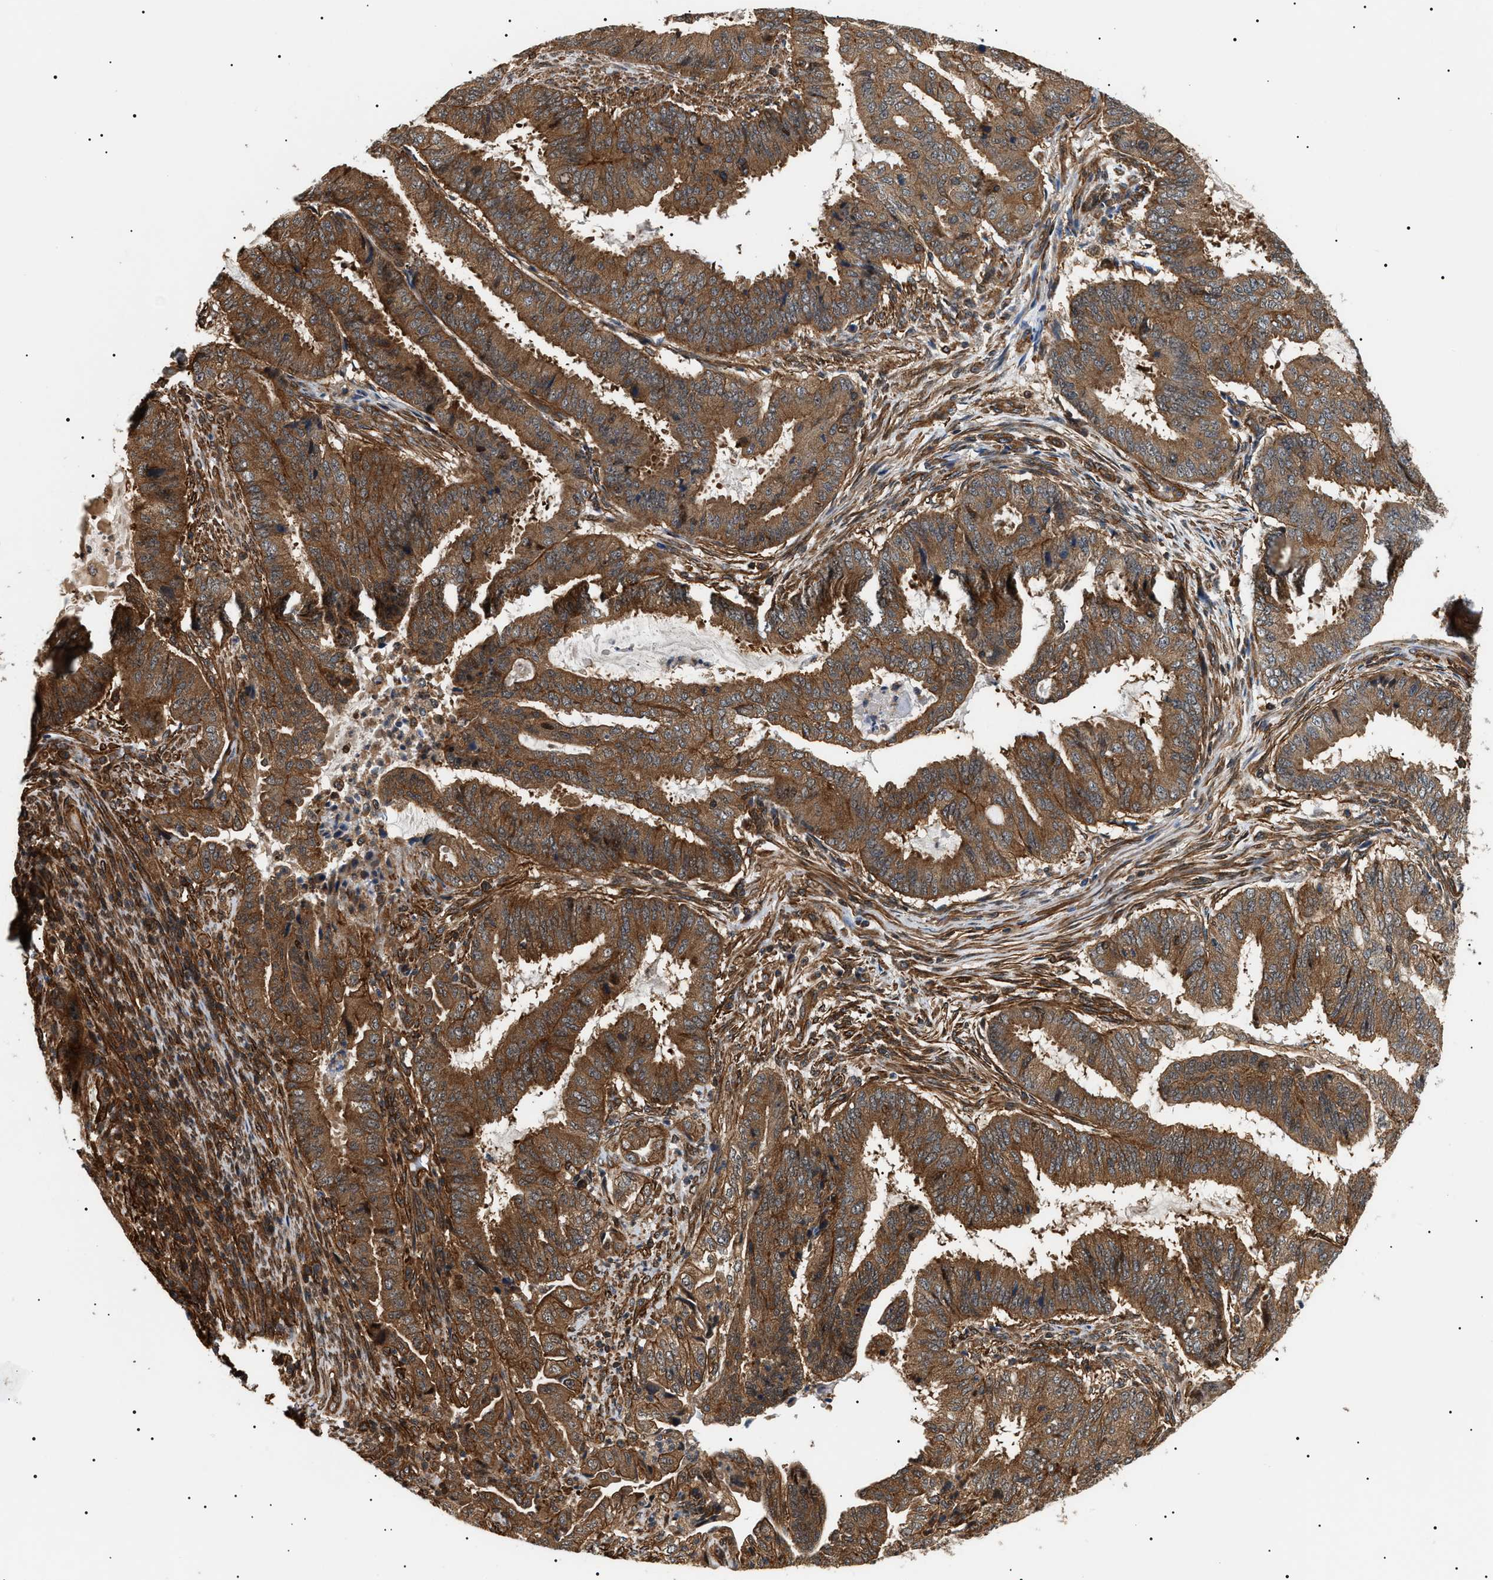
{"staining": {"intensity": "moderate", "quantity": ">75%", "location": "cytoplasmic/membranous"}, "tissue": "endometrial cancer", "cell_type": "Tumor cells", "image_type": "cancer", "snomed": [{"axis": "morphology", "description": "Adenocarcinoma, NOS"}, {"axis": "topography", "description": "Endometrium"}], "caption": "The micrograph reveals immunohistochemical staining of endometrial cancer. There is moderate cytoplasmic/membranous positivity is present in about >75% of tumor cells.", "gene": "SH3GLB2", "patient": {"sex": "female", "age": 51}}